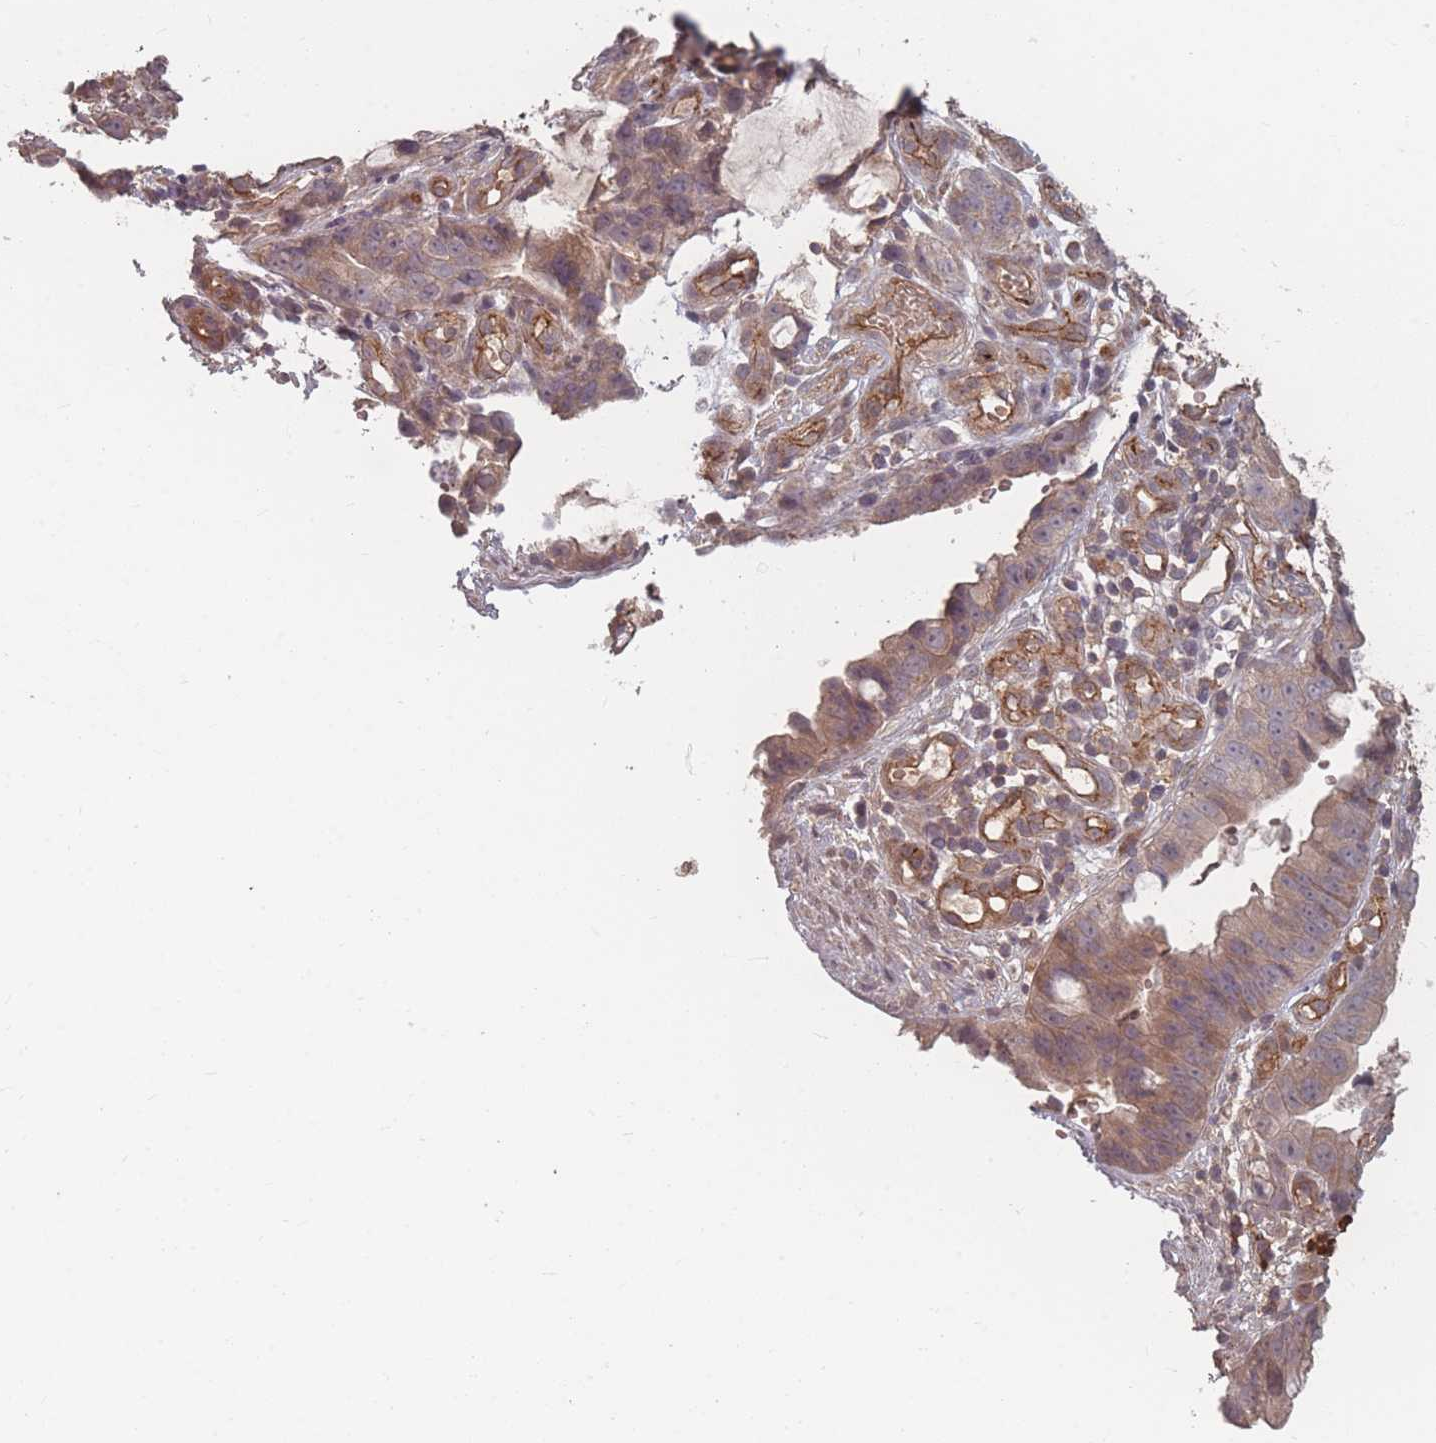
{"staining": {"intensity": "moderate", "quantity": "25%-75%", "location": "cytoplasmic/membranous"}, "tissue": "stomach cancer", "cell_type": "Tumor cells", "image_type": "cancer", "snomed": [{"axis": "morphology", "description": "Adenocarcinoma, NOS"}, {"axis": "topography", "description": "Stomach"}], "caption": "Adenocarcinoma (stomach) stained for a protein exhibits moderate cytoplasmic/membranous positivity in tumor cells. The protein of interest is stained brown, and the nuclei are stained in blue (DAB IHC with brightfield microscopy, high magnification).", "gene": "HAGH", "patient": {"sex": "male", "age": 55}}